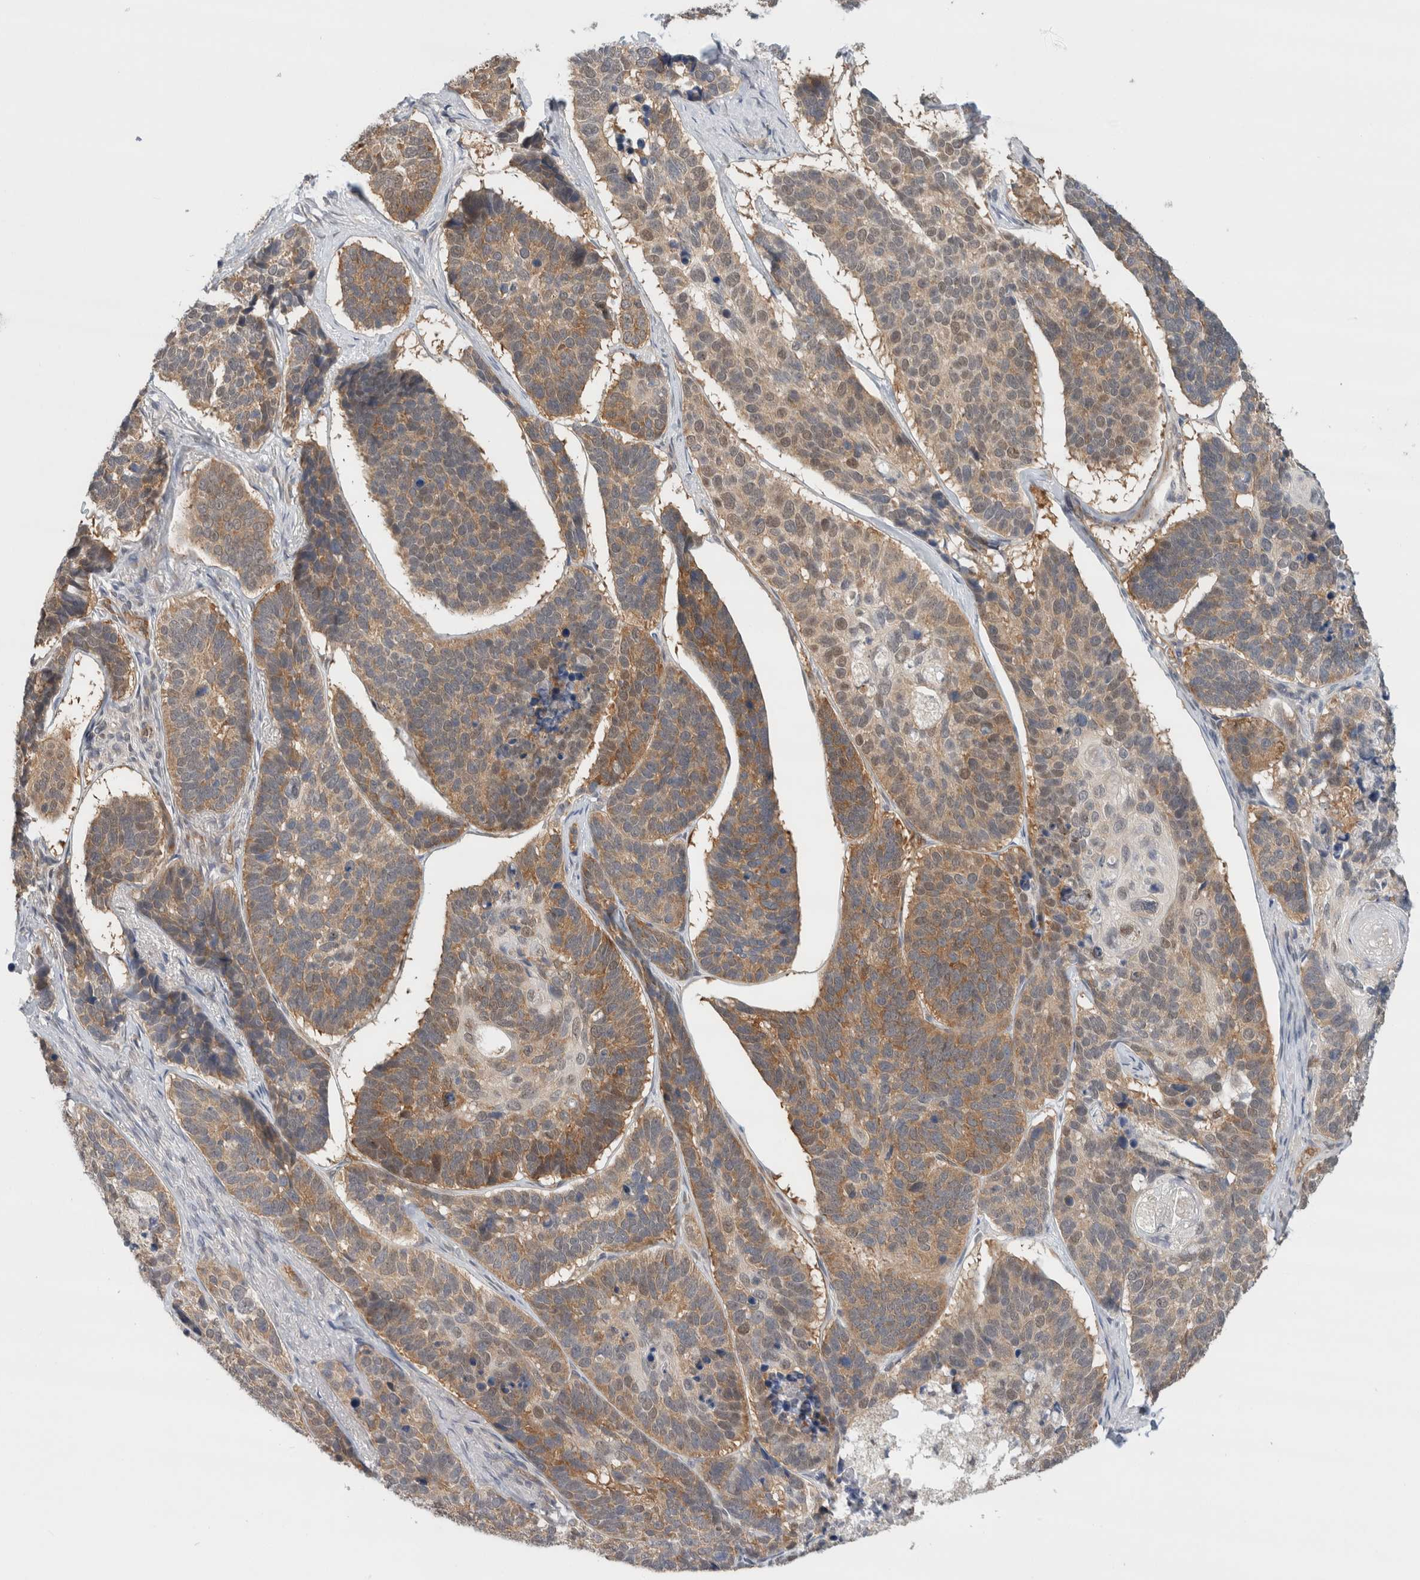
{"staining": {"intensity": "moderate", "quantity": ">75%", "location": "cytoplasmic/membranous"}, "tissue": "skin cancer", "cell_type": "Tumor cells", "image_type": "cancer", "snomed": [{"axis": "morphology", "description": "Basal cell carcinoma"}, {"axis": "topography", "description": "Skin"}], "caption": "High-power microscopy captured an IHC micrograph of skin cancer (basal cell carcinoma), revealing moderate cytoplasmic/membranous positivity in about >75% of tumor cells. The protein is stained brown, and the nuclei are stained in blue (DAB (3,3'-diaminobenzidine) IHC with brightfield microscopy, high magnification).", "gene": "EIF4G3", "patient": {"sex": "male", "age": 62}}